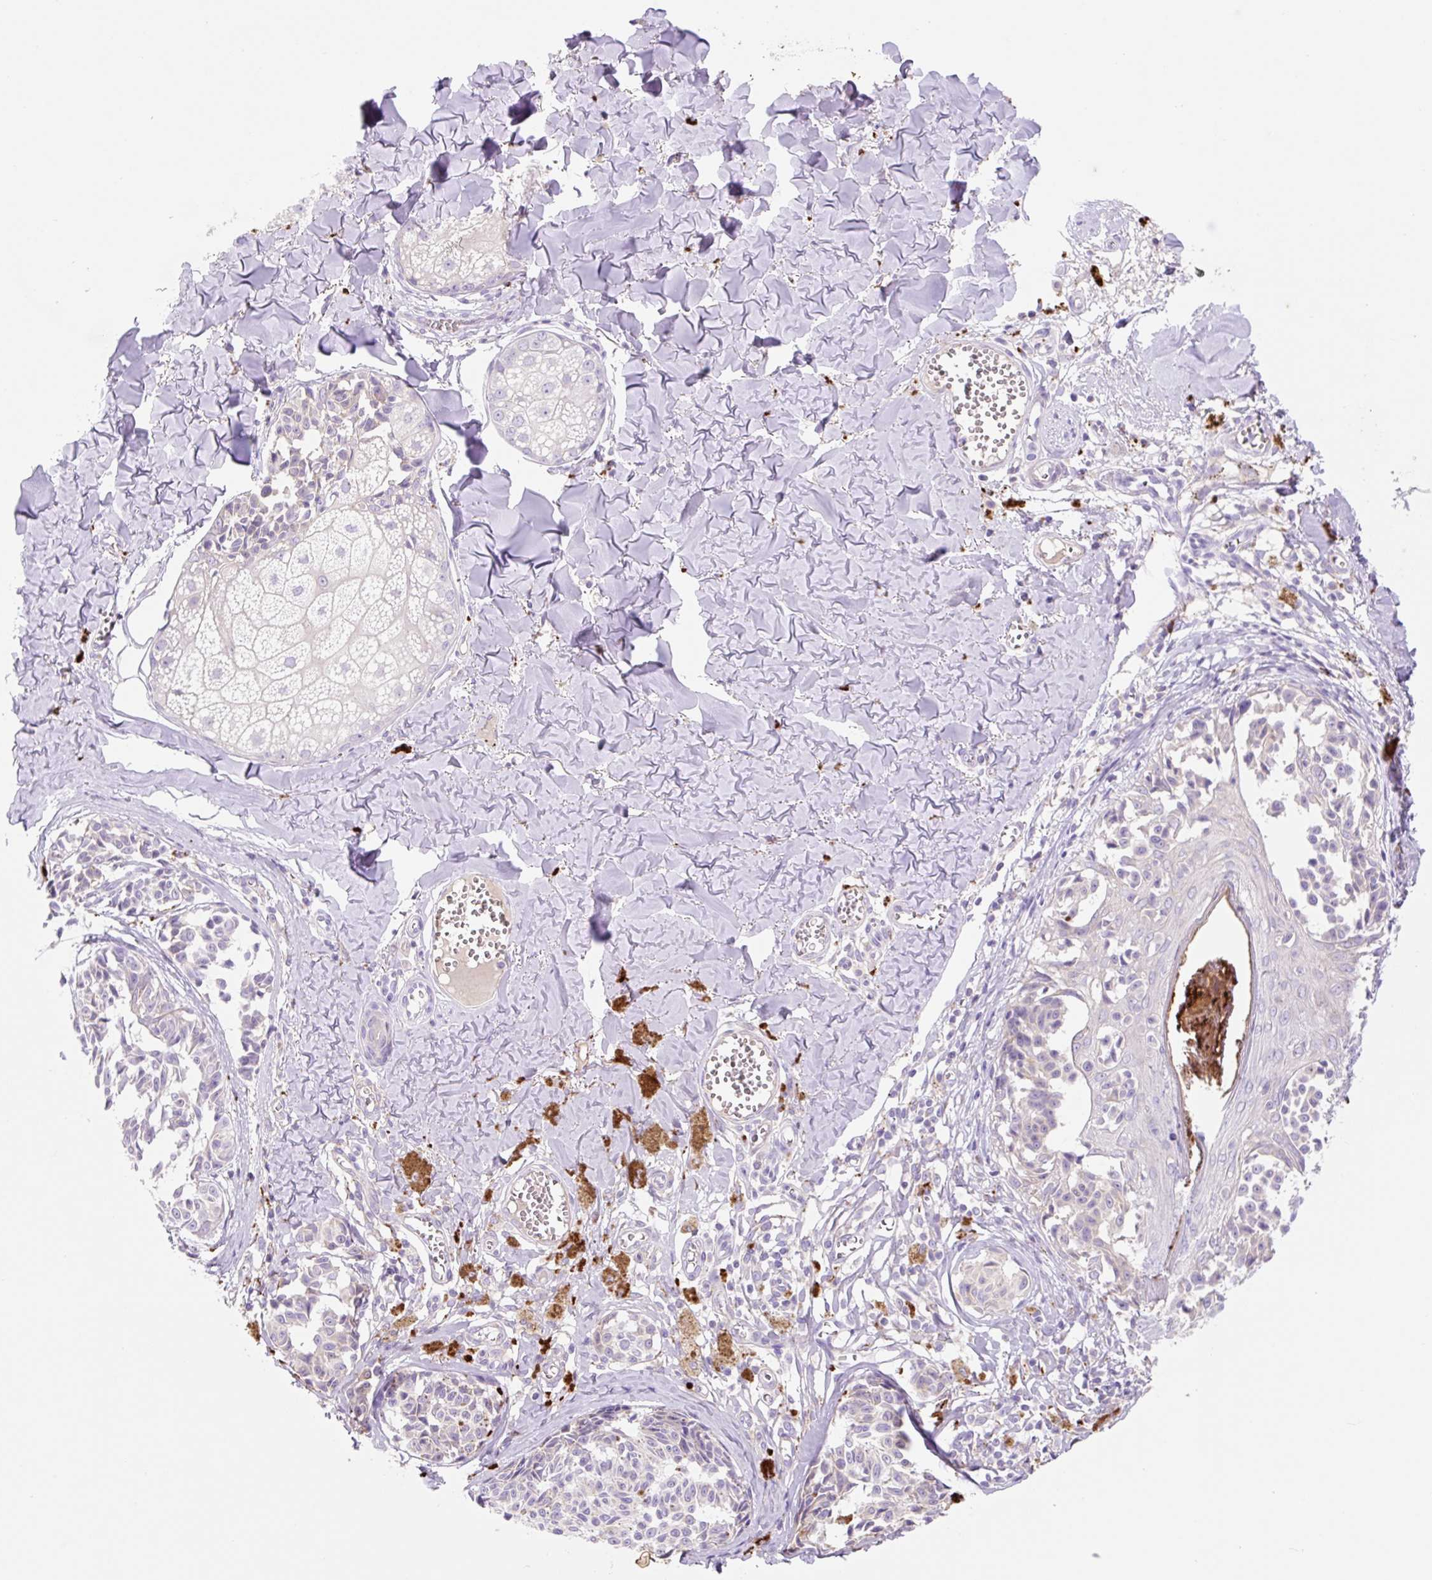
{"staining": {"intensity": "negative", "quantity": "none", "location": "none"}, "tissue": "melanoma", "cell_type": "Tumor cells", "image_type": "cancer", "snomed": [{"axis": "morphology", "description": "Malignant melanoma, NOS"}, {"axis": "topography", "description": "Skin"}], "caption": "Tumor cells are negative for protein expression in human melanoma.", "gene": "HEXA", "patient": {"sex": "female", "age": 43}}